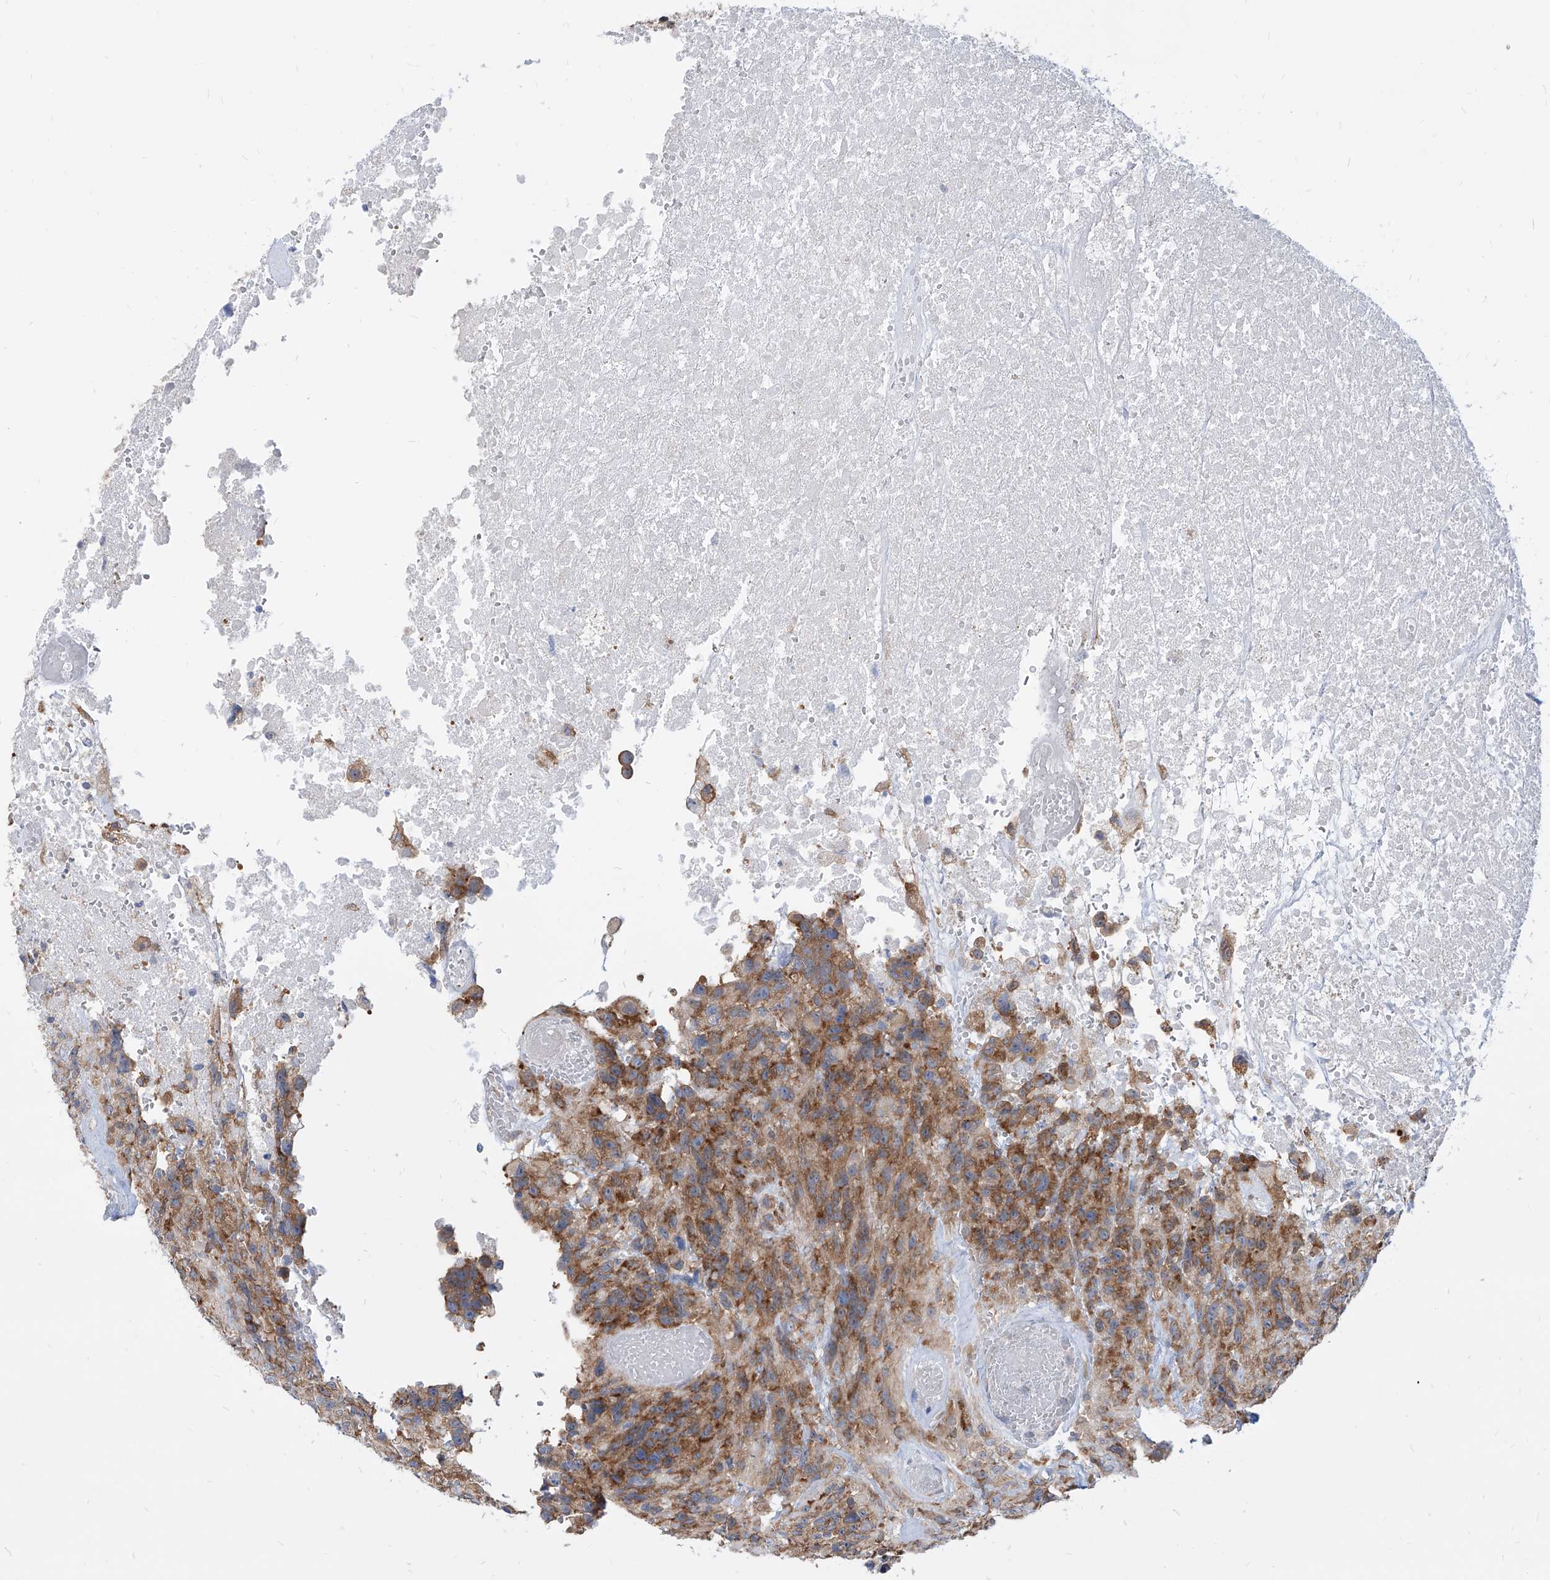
{"staining": {"intensity": "moderate", "quantity": "25%-75%", "location": "cytoplasmic/membranous"}, "tissue": "glioma", "cell_type": "Tumor cells", "image_type": "cancer", "snomed": [{"axis": "morphology", "description": "Glioma, malignant, High grade"}, {"axis": "topography", "description": "Brain"}], "caption": "The image demonstrates immunohistochemical staining of malignant high-grade glioma. There is moderate cytoplasmic/membranous expression is present in approximately 25%-75% of tumor cells.", "gene": "FAM83B", "patient": {"sex": "male", "age": 69}}